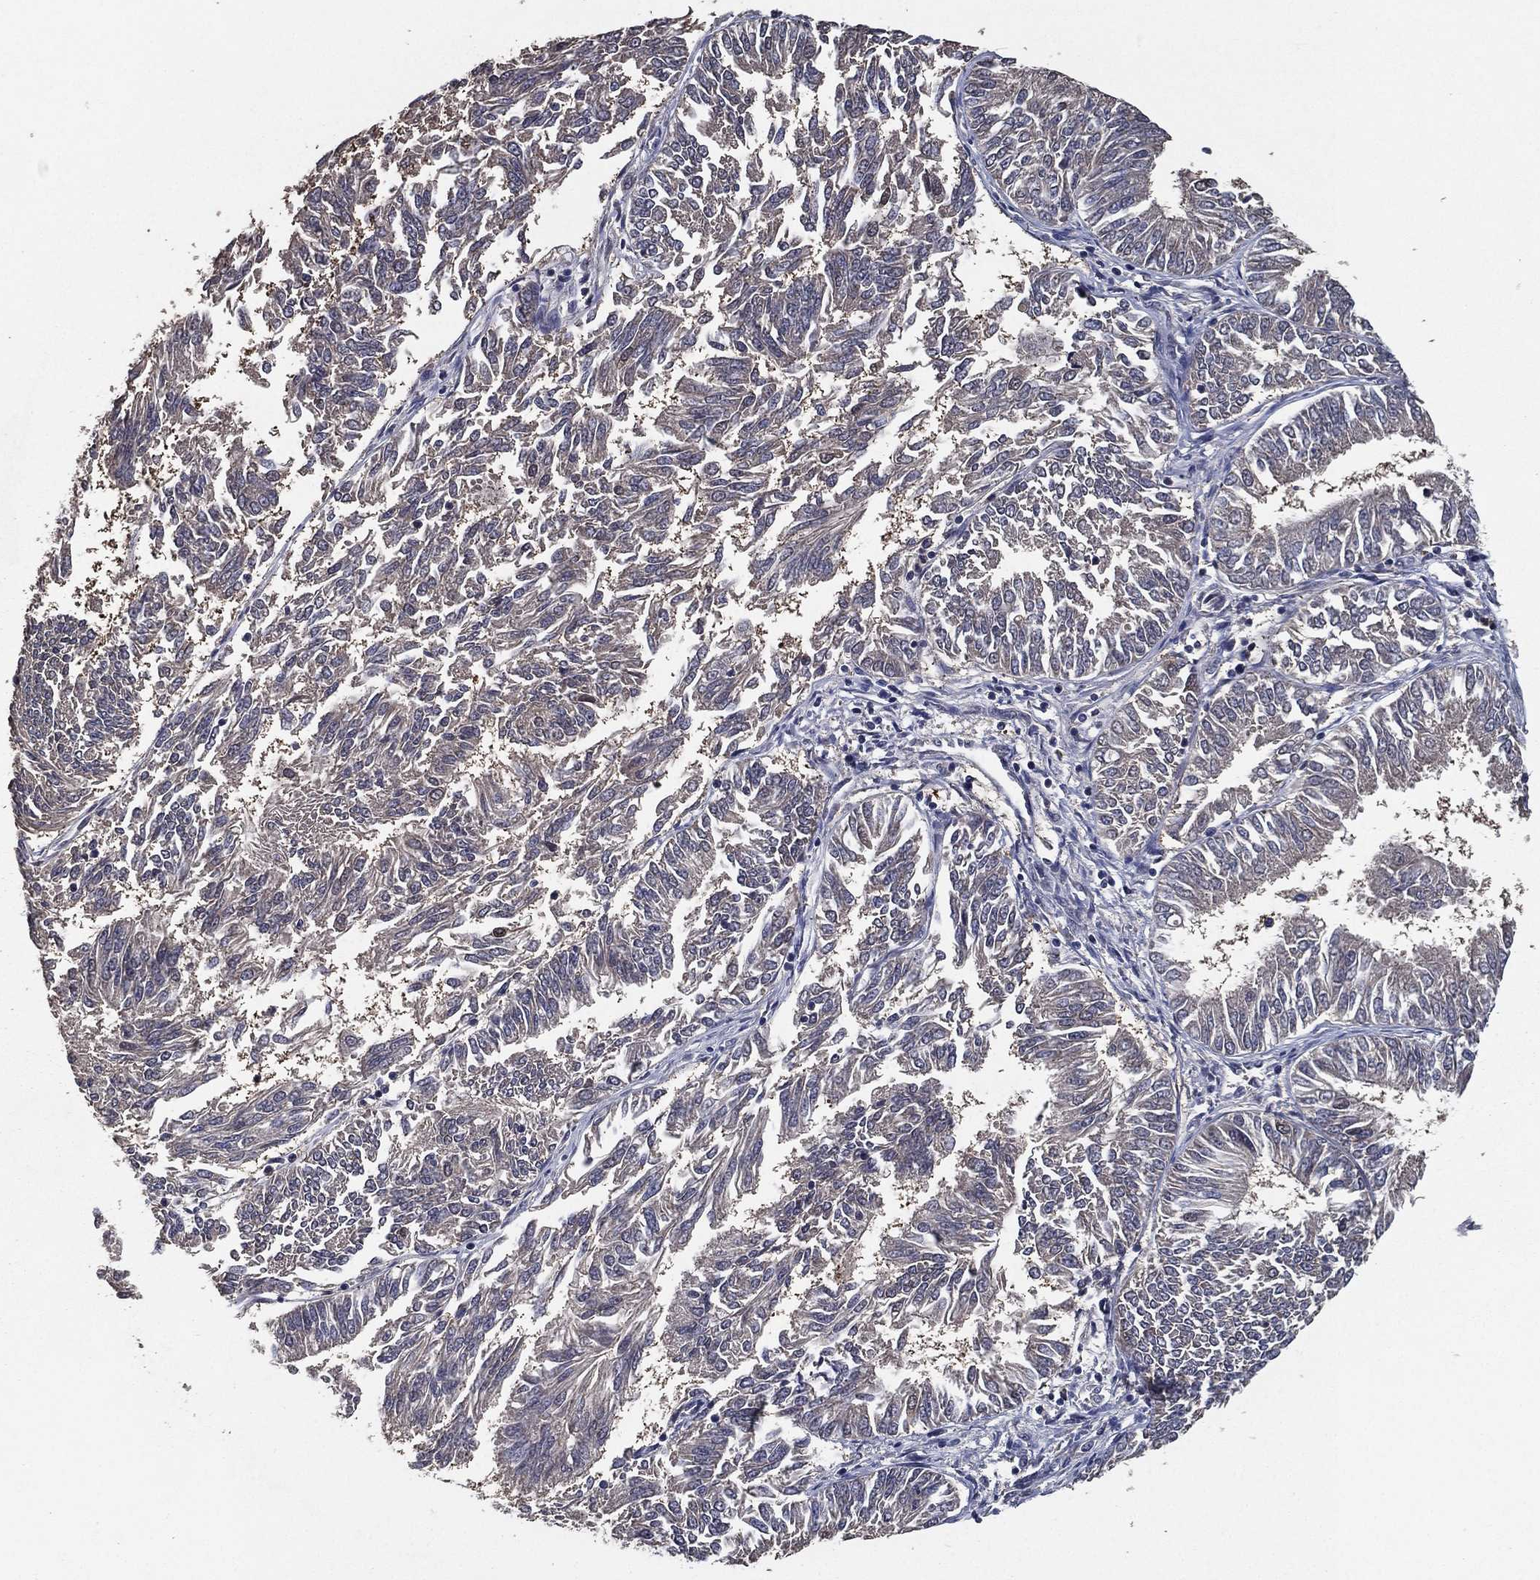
{"staining": {"intensity": "negative", "quantity": "none", "location": "none"}, "tissue": "endometrial cancer", "cell_type": "Tumor cells", "image_type": "cancer", "snomed": [{"axis": "morphology", "description": "Adenocarcinoma, NOS"}, {"axis": "topography", "description": "Endometrium"}], "caption": "Immunohistochemistry (IHC) micrograph of adenocarcinoma (endometrial) stained for a protein (brown), which displays no expression in tumor cells.", "gene": "PCNT", "patient": {"sex": "female", "age": 58}}